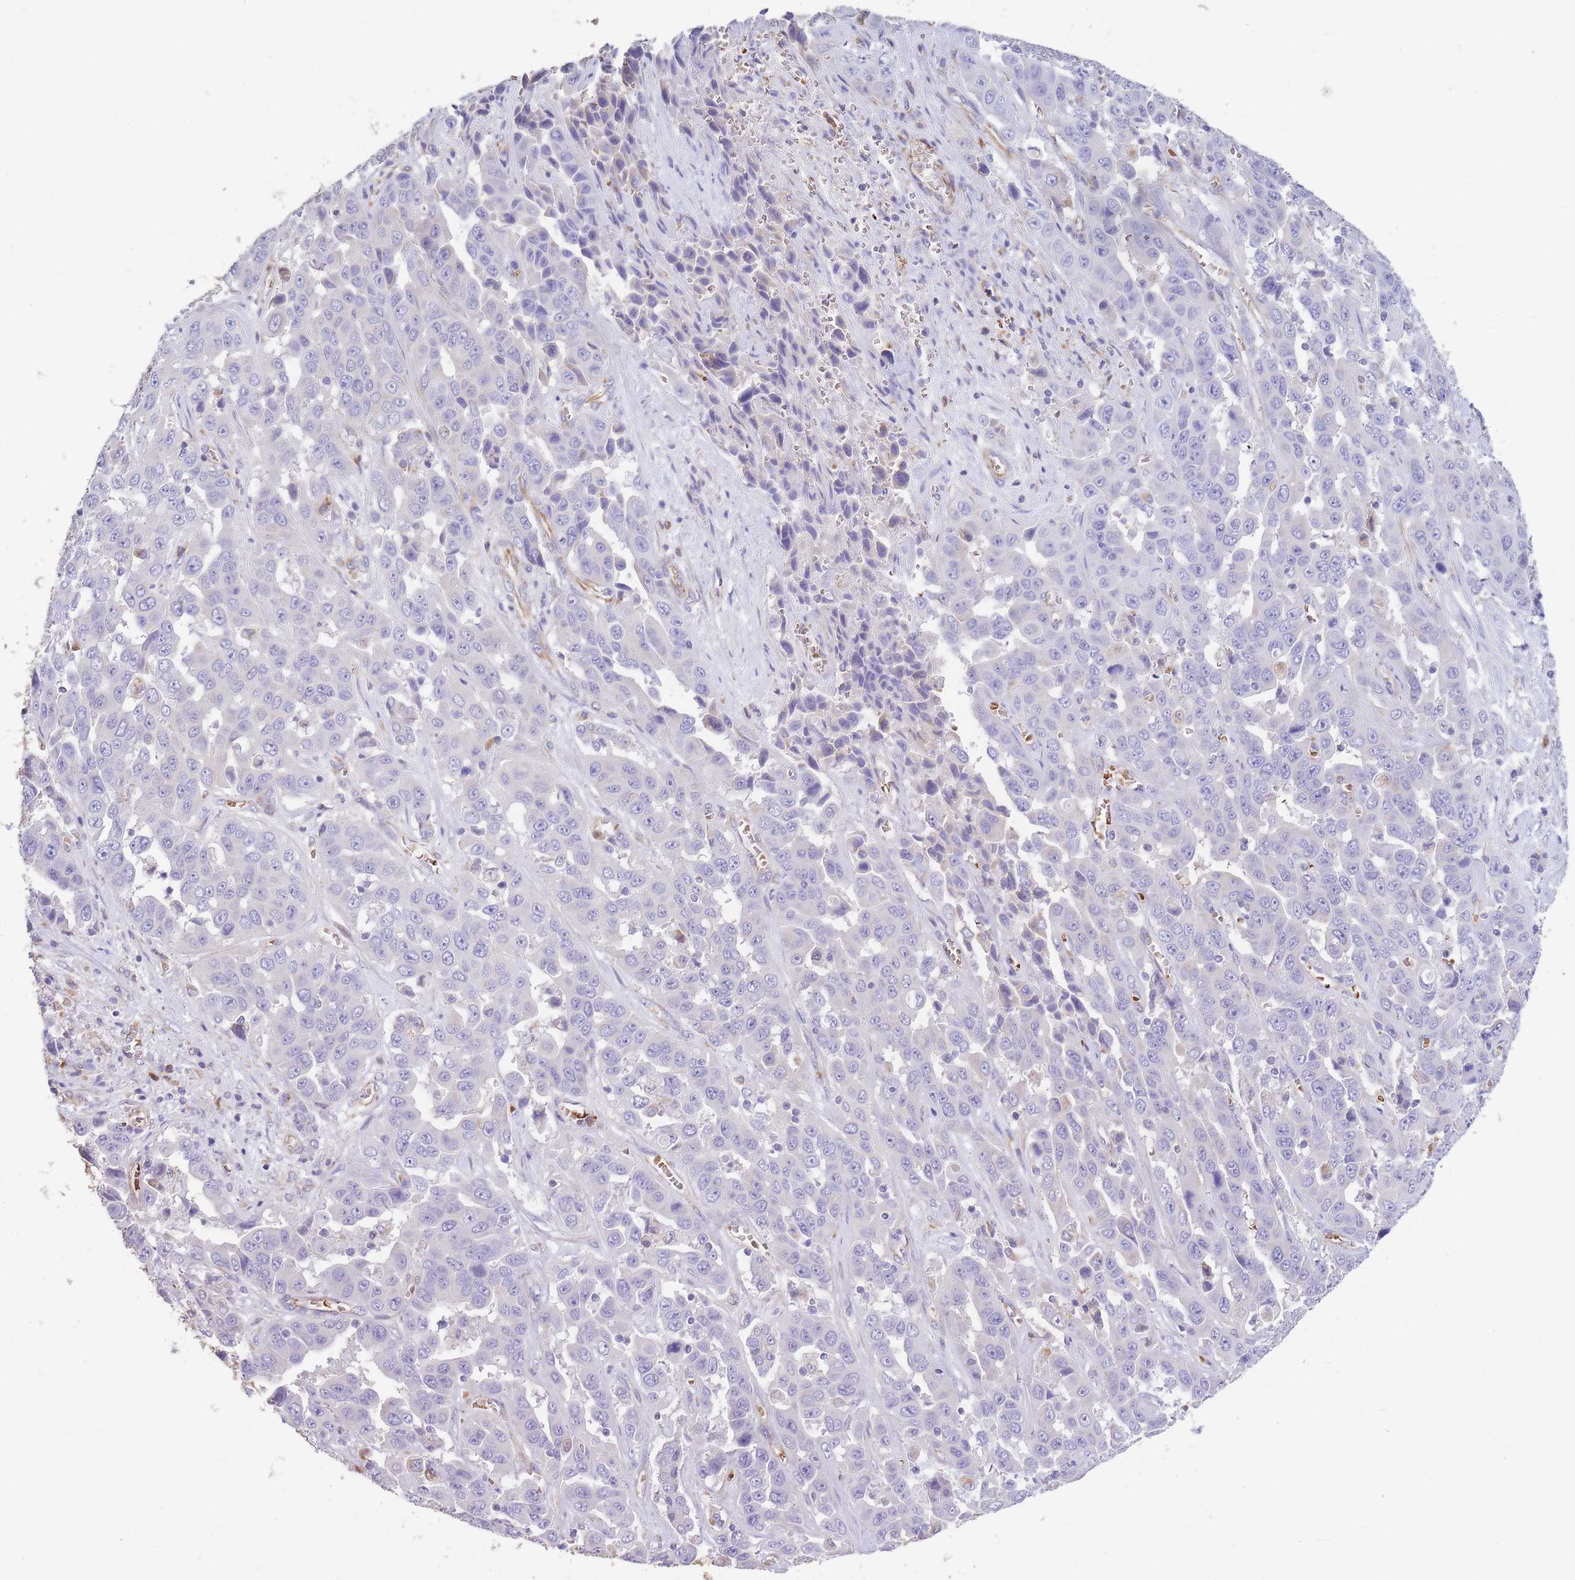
{"staining": {"intensity": "negative", "quantity": "none", "location": "none"}, "tissue": "liver cancer", "cell_type": "Tumor cells", "image_type": "cancer", "snomed": [{"axis": "morphology", "description": "Cholangiocarcinoma"}, {"axis": "topography", "description": "Liver"}], "caption": "This is a photomicrograph of immunohistochemistry (IHC) staining of liver cholangiocarcinoma, which shows no positivity in tumor cells.", "gene": "ANKRD53", "patient": {"sex": "female", "age": 52}}